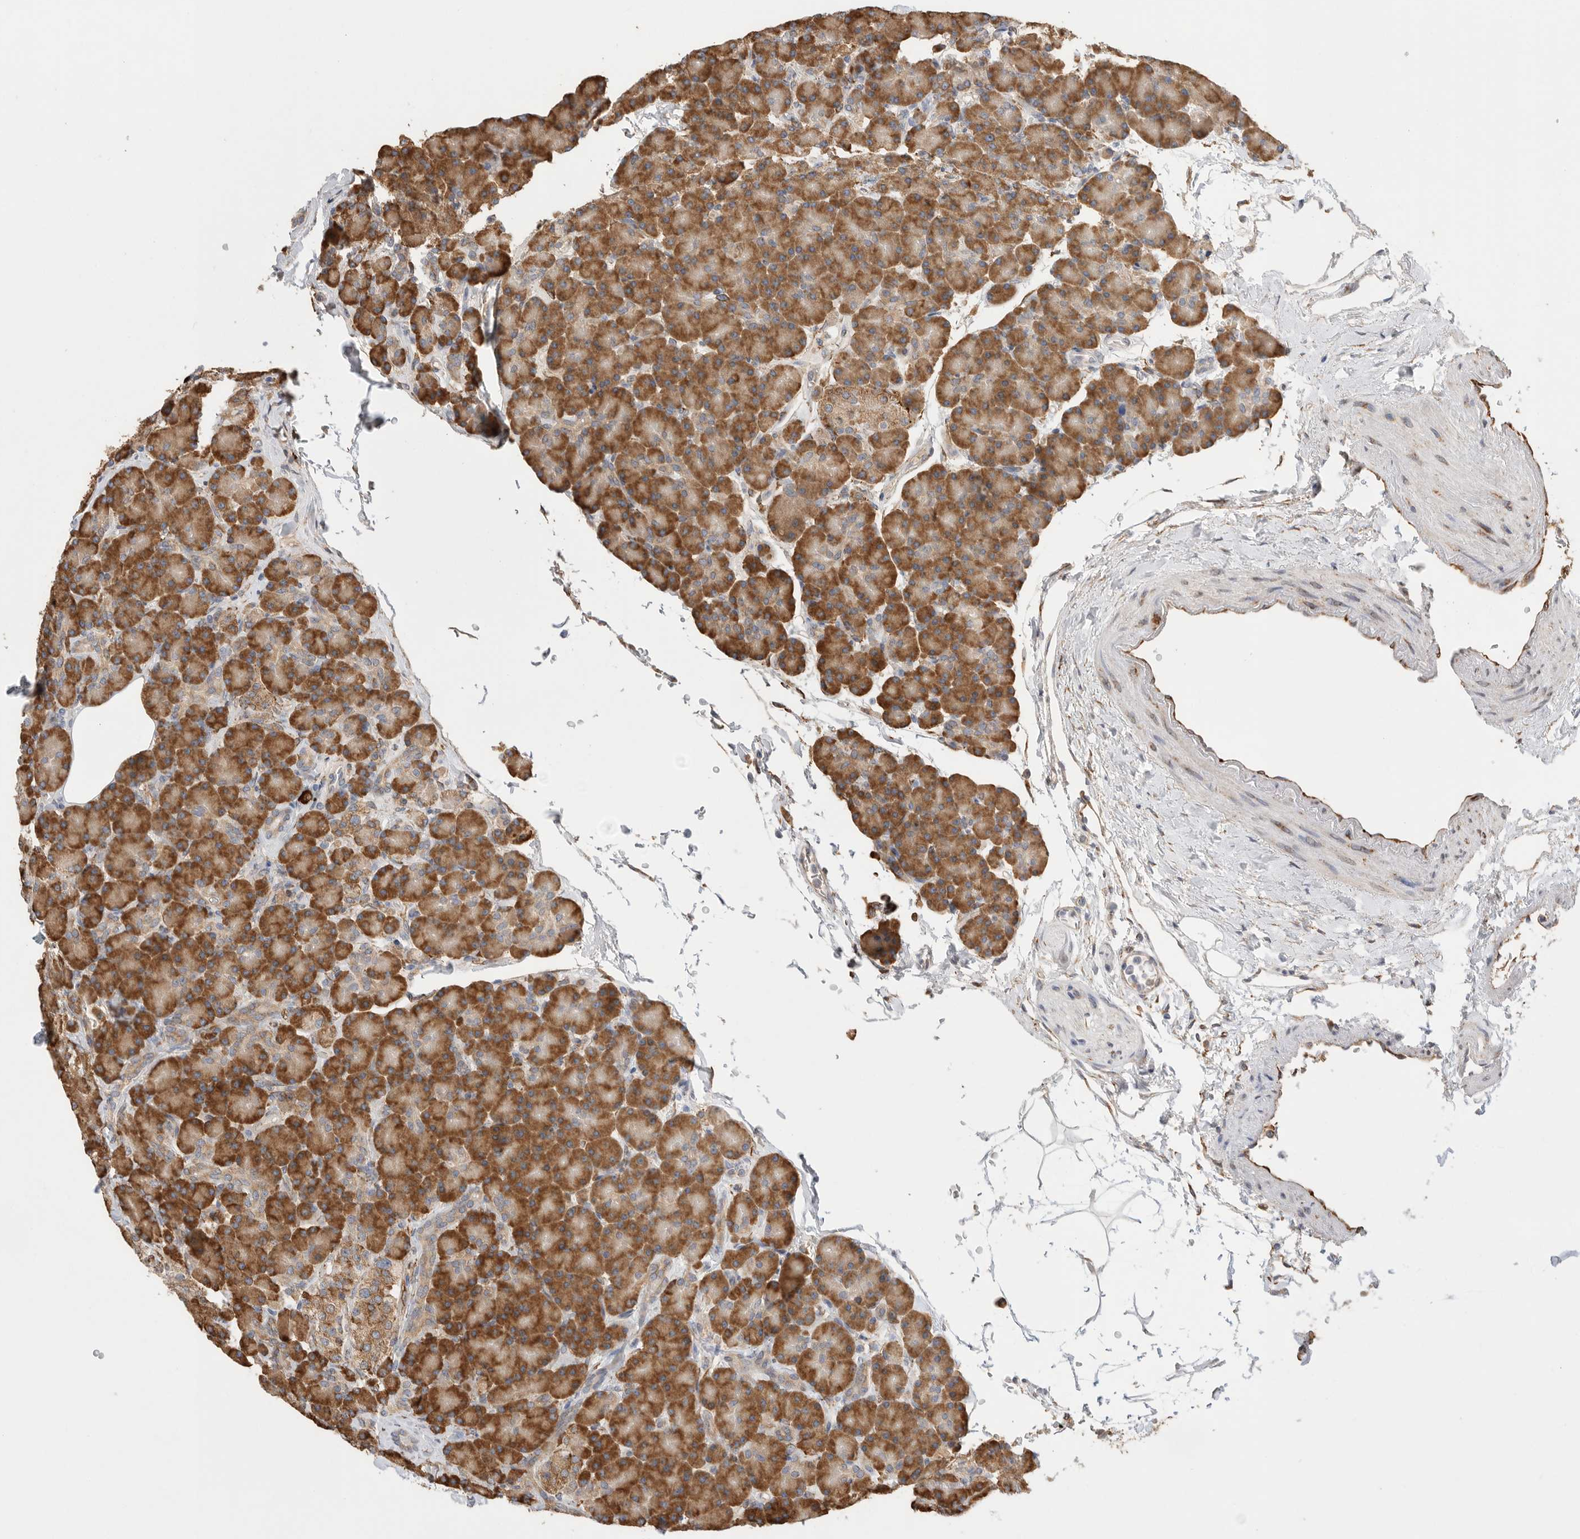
{"staining": {"intensity": "moderate", "quantity": ">75%", "location": "cytoplasmic/membranous"}, "tissue": "pancreas", "cell_type": "Exocrine glandular cells", "image_type": "normal", "snomed": [{"axis": "morphology", "description": "Normal tissue, NOS"}, {"axis": "topography", "description": "Pancreas"}], "caption": "Pancreas stained with immunohistochemistry (IHC) demonstrates moderate cytoplasmic/membranous expression in approximately >75% of exocrine glandular cells.", "gene": "BLOC1S5", "patient": {"sex": "female", "age": 43}}